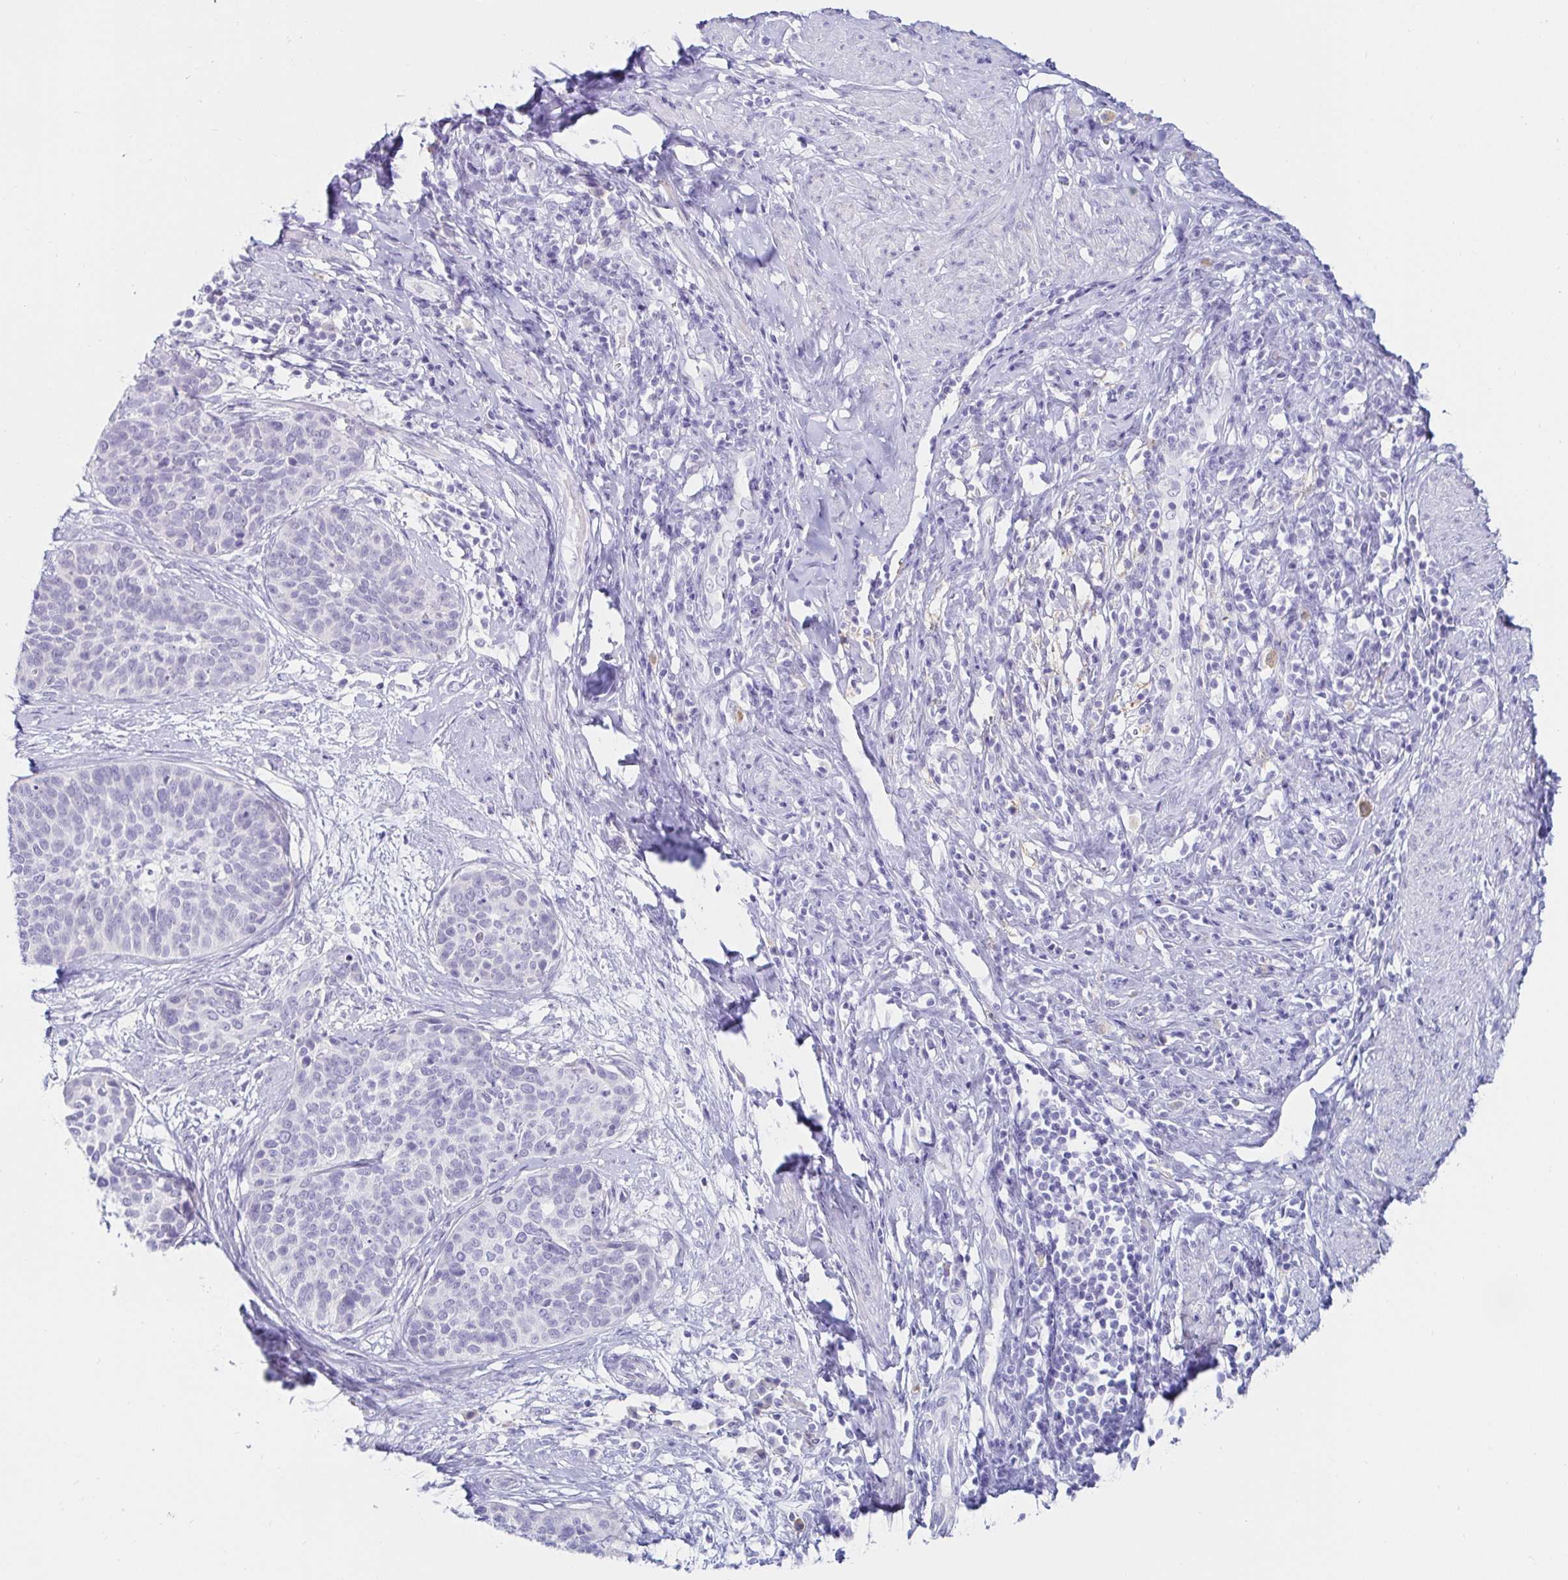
{"staining": {"intensity": "negative", "quantity": "none", "location": "none"}, "tissue": "cervical cancer", "cell_type": "Tumor cells", "image_type": "cancer", "snomed": [{"axis": "morphology", "description": "Squamous cell carcinoma, NOS"}, {"axis": "topography", "description": "Cervix"}], "caption": "The IHC image has no significant positivity in tumor cells of cervical cancer (squamous cell carcinoma) tissue. (Immunohistochemistry (ihc), brightfield microscopy, high magnification).", "gene": "C4orf17", "patient": {"sex": "female", "age": 69}}